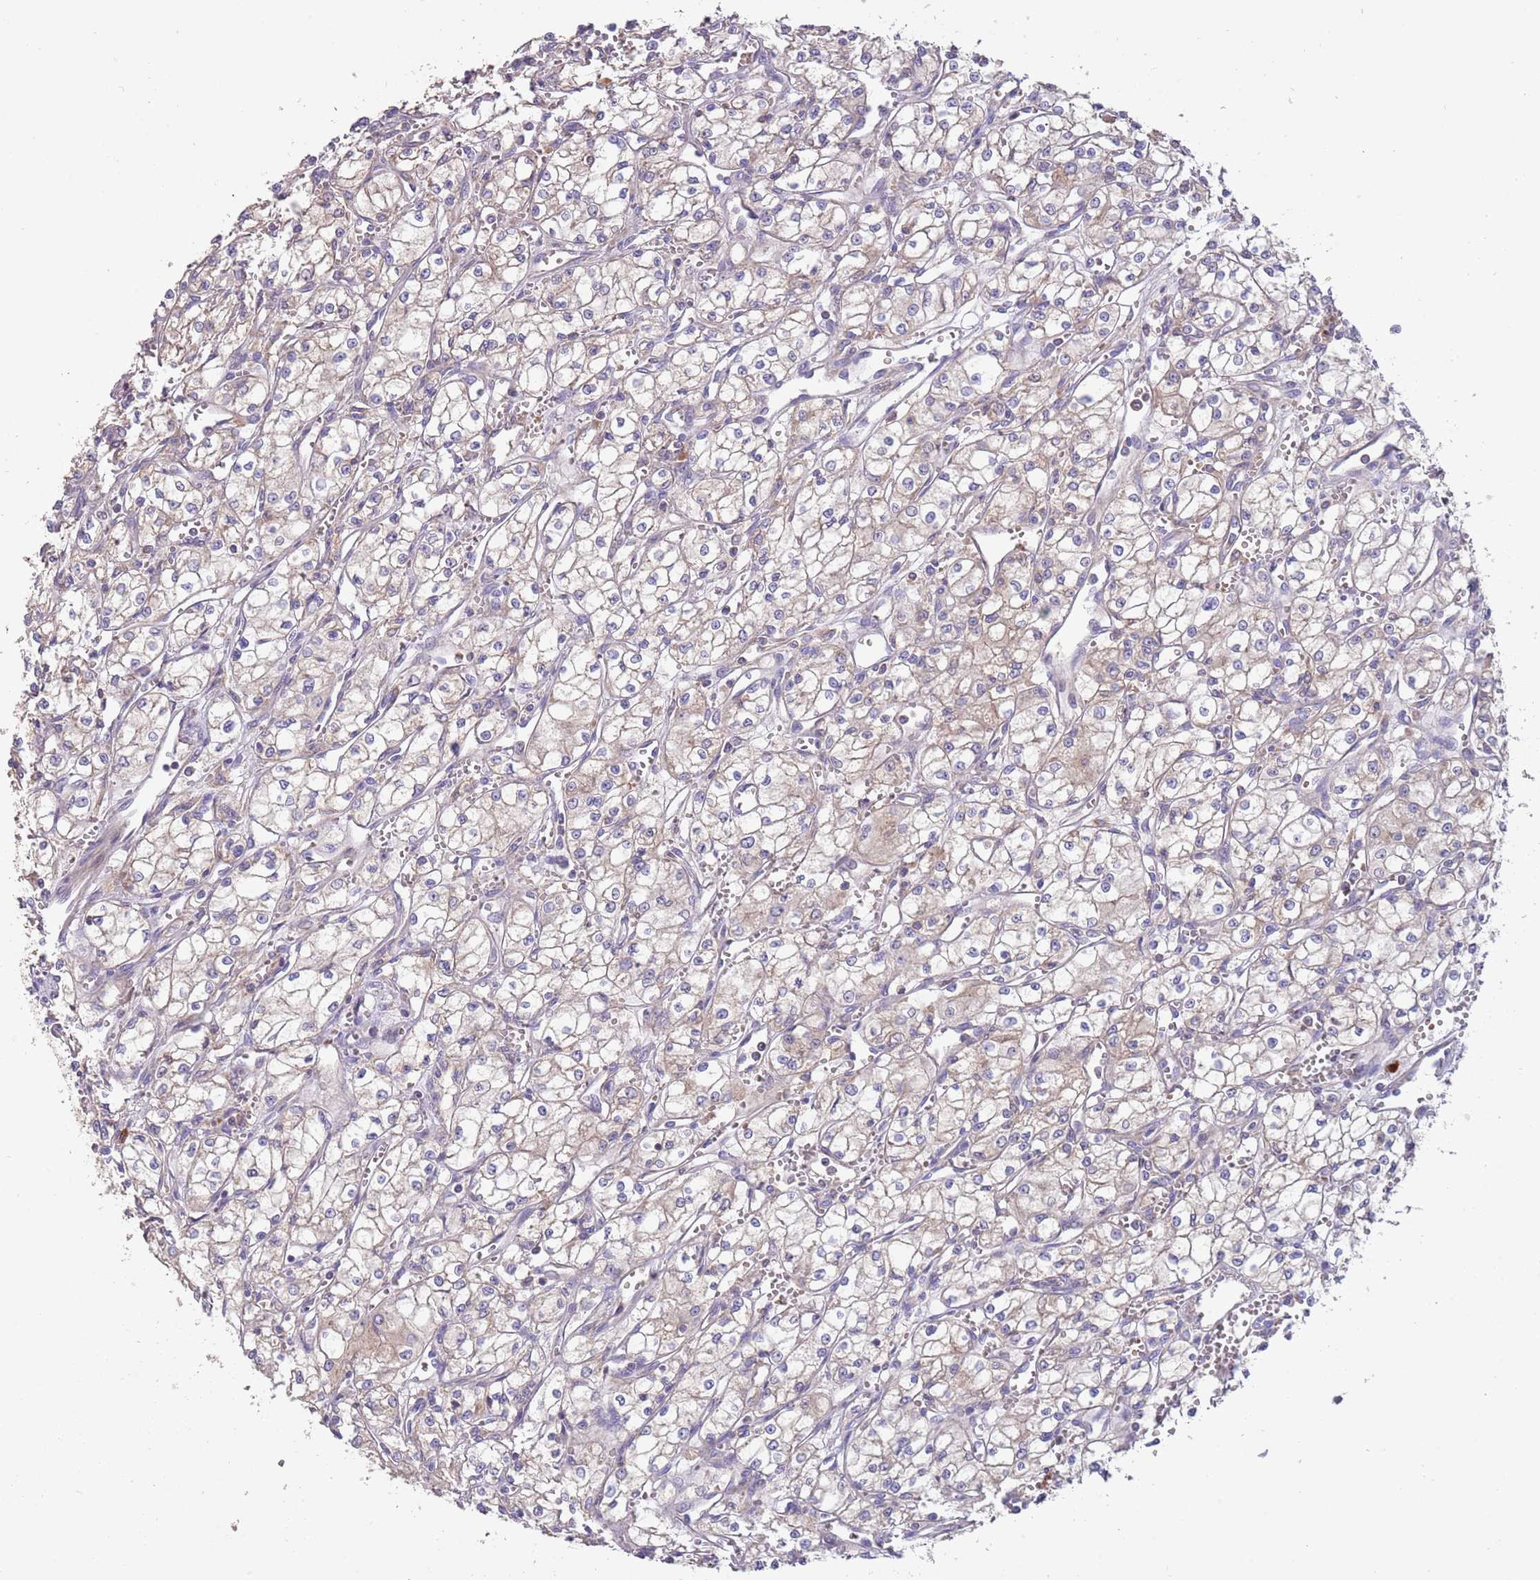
{"staining": {"intensity": "negative", "quantity": "none", "location": "none"}, "tissue": "renal cancer", "cell_type": "Tumor cells", "image_type": "cancer", "snomed": [{"axis": "morphology", "description": "Adenocarcinoma, NOS"}, {"axis": "topography", "description": "Kidney"}], "caption": "An image of human adenocarcinoma (renal) is negative for staining in tumor cells.", "gene": "TRMO", "patient": {"sex": "male", "age": 59}}